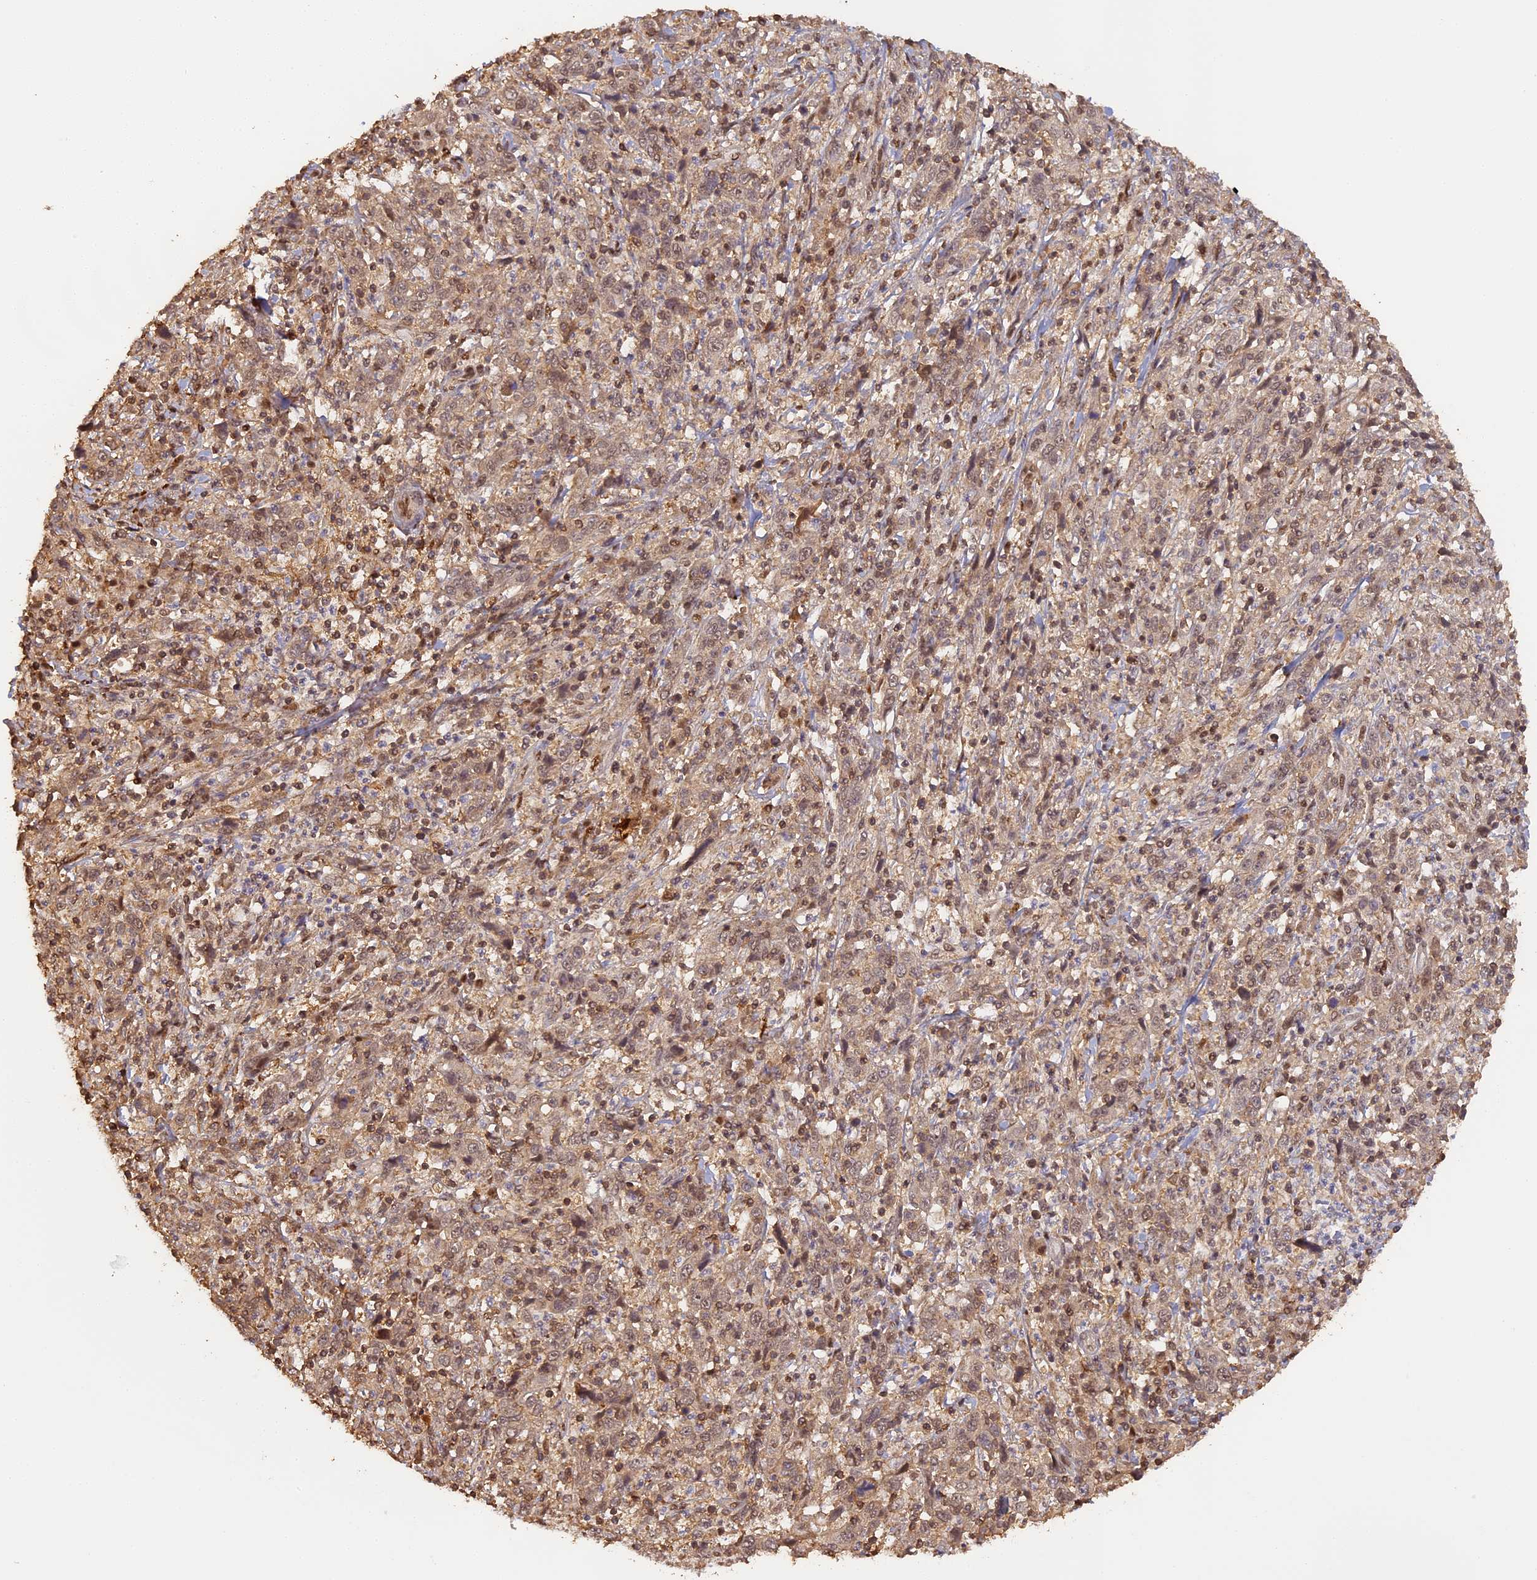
{"staining": {"intensity": "moderate", "quantity": ">75%", "location": "nuclear"}, "tissue": "cervical cancer", "cell_type": "Tumor cells", "image_type": "cancer", "snomed": [{"axis": "morphology", "description": "Squamous cell carcinoma, NOS"}, {"axis": "topography", "description": "Cervix"}], "caption": "The immunohistochemical stain shows moderate nuclear staining in tumor cells of cervical cancer (squamous cell carcinoma) tissue.", "gene": "MYBL2", "patient": {"sex": "female", "age": 46}}